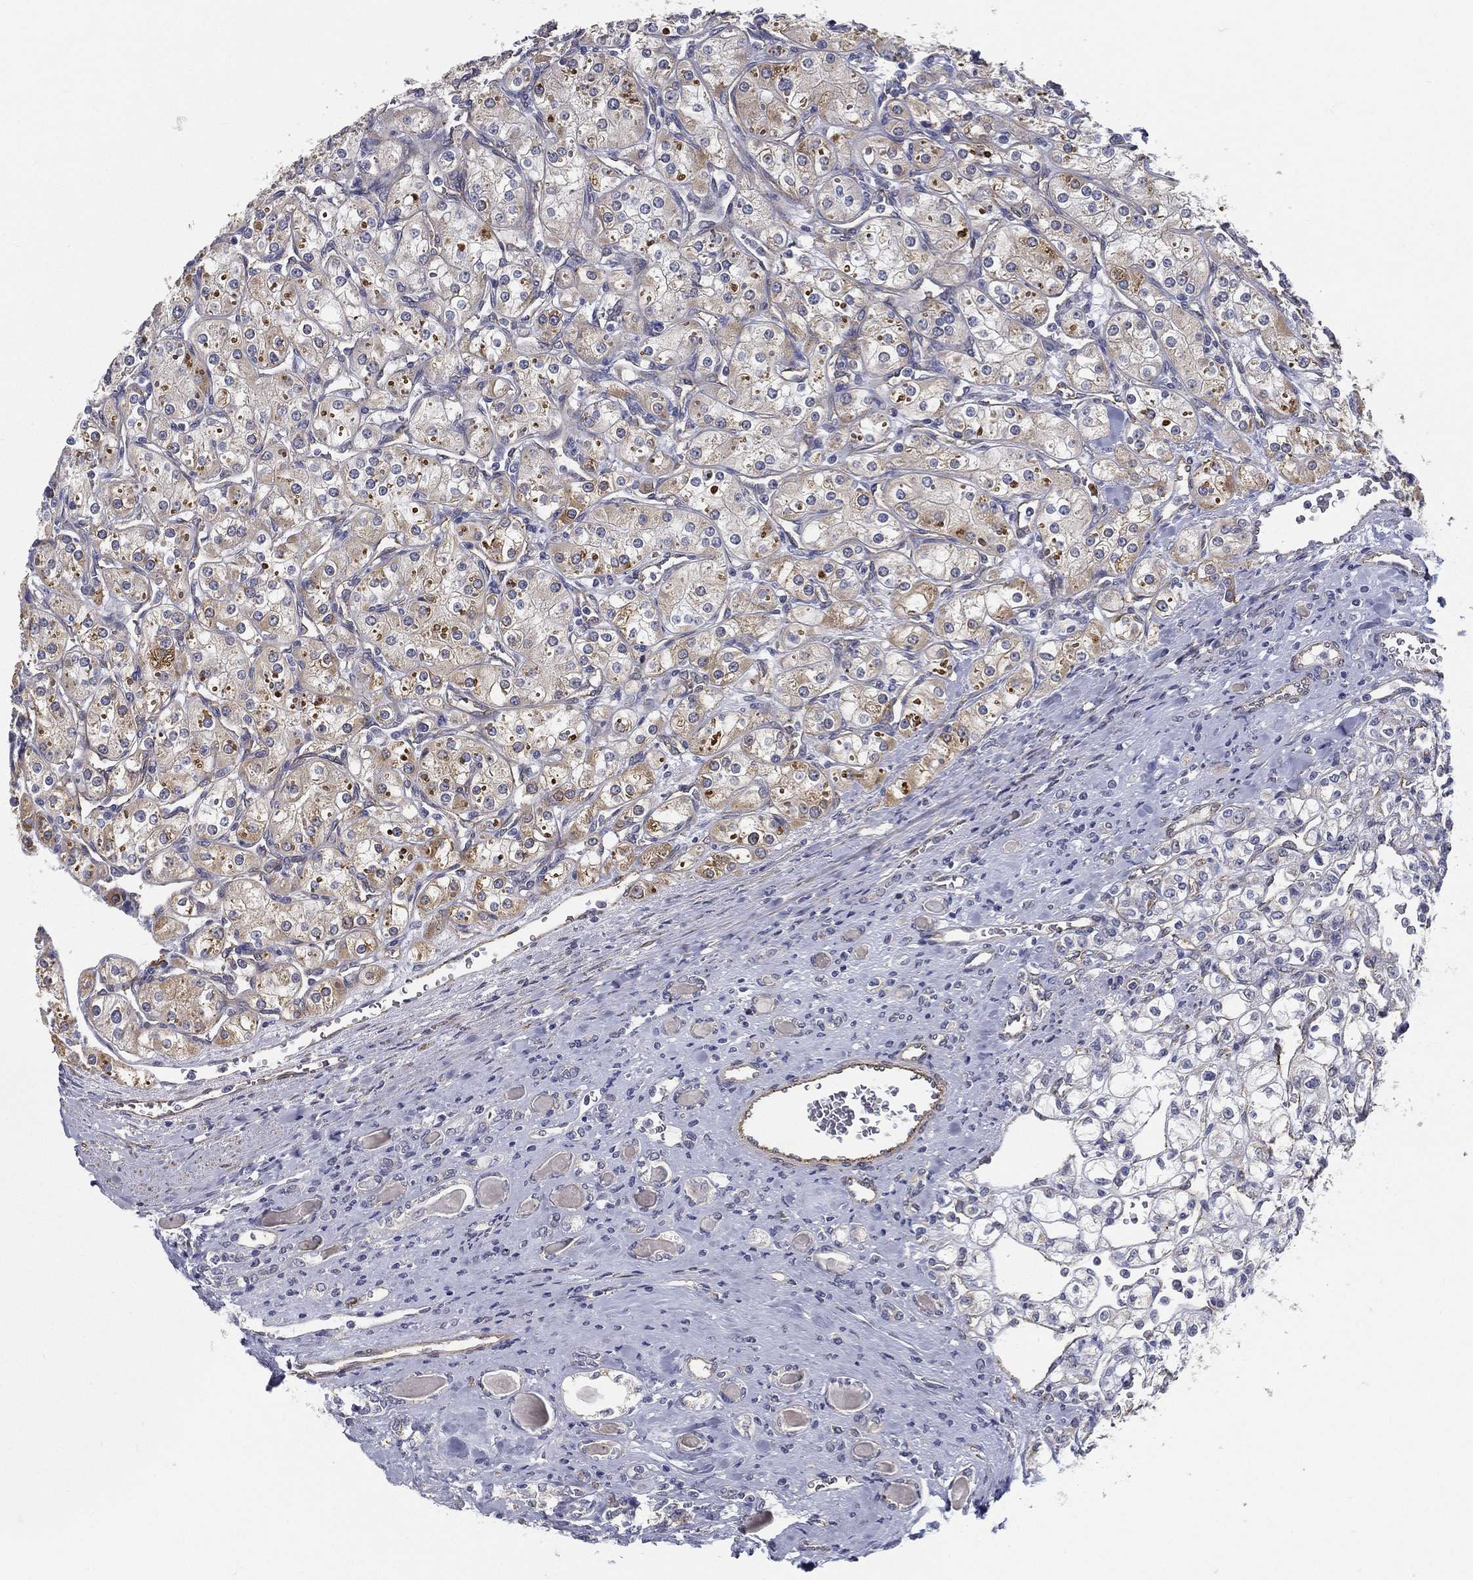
{"staining": {"intensity": "negative", "quantity": "none", "location": "none"}, "tissue": "renal cancer", "cell_type": "Tumor cells", "image_type": "cancer", "snomed": [{"axis": "morphology", "description": "Adenocarcinoma, NOS"}, {"axis": "topography", "description": "Kidney"}], "caption": "The histopathology image displays no significant positivity in tumor cells of renal adenocarcinoma. (DAB immunohistochemistry (IHC), high magnification).", "gene": "LRRC56", "patient": {"sex": "male", "age": 77}}